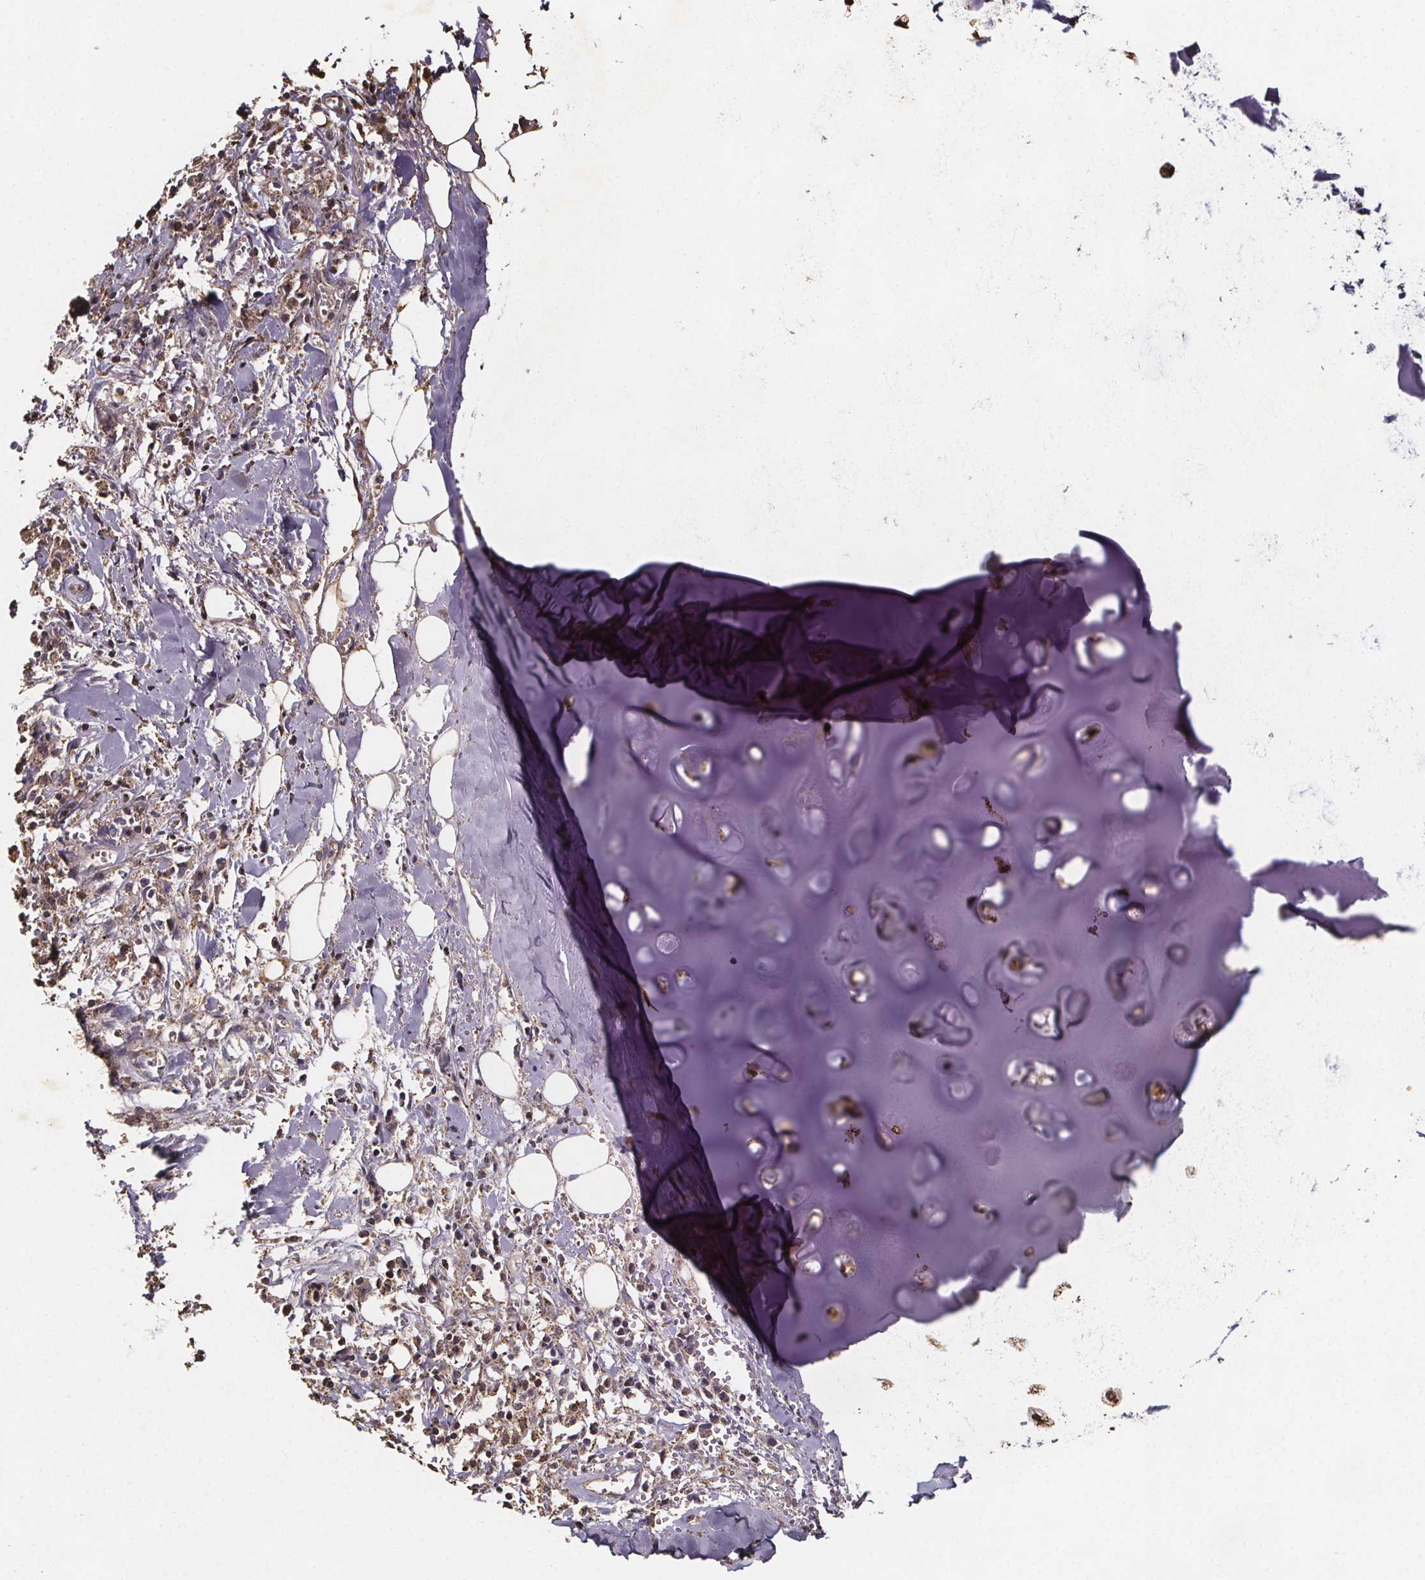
{"staining": {"intensity": "moderate", "quantity": "25%-75%", "location": "cytoplasmic/membranous"}, "tissue": "adipose tissue", "cell_type": "Adipocytes", "image_type": "normal", "snomed": [{"axis": "morphology", "description": "Normal tissue, NOS"}, {"axis": "morphology", "description": "Squamous cell carcinoma, NOS"}, {"axis": "topography", "description": "Cartilage tissue"}, {"axis": "topography", "description": "Bronchus"}, {"axis": "topography", "description": "Lung"}], "caption": "DAB (3,3'-diaminobenzidine) immunohistochemical staining of benign adipose tissue displays moderate cytoplasmic/membranous protein positivity in about 25%-75% of adipocytes.", "gene": "ZNF879", "patient": {"sex": "male", "age": 66}}